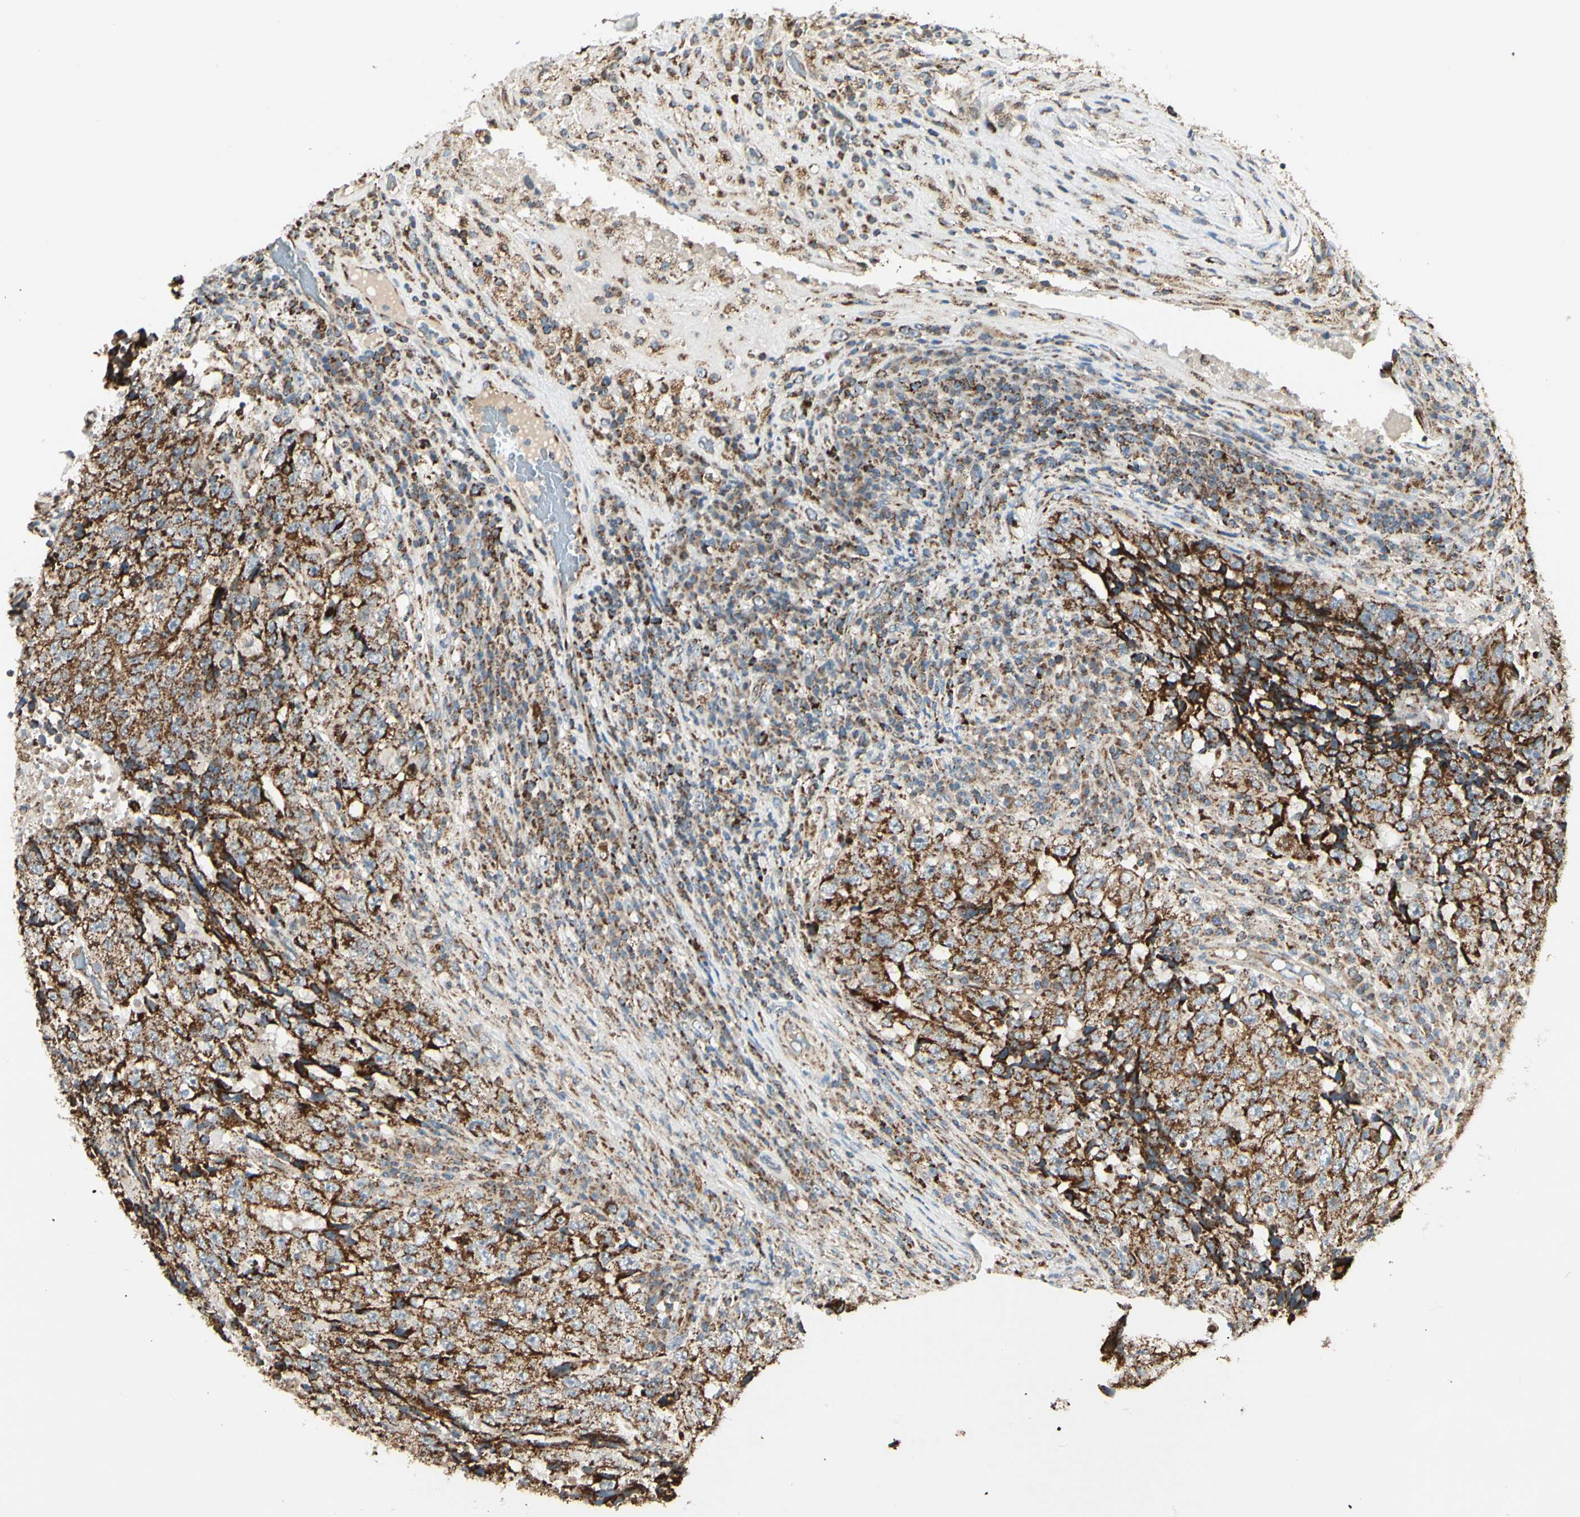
{"staining": {"intensity": "strong", "quantity": ">75%", "location": "cytoplasmic/membranous"}, "tissue": "testis cancer", "cell_type": "Tumor cells", "image_type": "cancer", "snomed": [{"axis": "morphology", "description": "Necrosis, NOS"}, {"axis": "morphology", "description": "Carcinoma, Embryonal, NOS"}, {"axis": "topography", "description": "Testis"}], "caption": "High-magnification brightfield microscopy of embryonal carcinoma (testis) stained with DAB (3,3'-diaminobenzidine) (brown) and counterstained with hematoxylin (blue). tumor cells exhibit strong cytoplasmic/membranous positivity is appreciated in approximately>75% of cells. The protein is stained brown, and the nuclei are stained in blue (DAB IHC with brightfield microscopy, high magnification).", "gene": "ANKS6", "patient": {"sex": "male", "age": 19}}